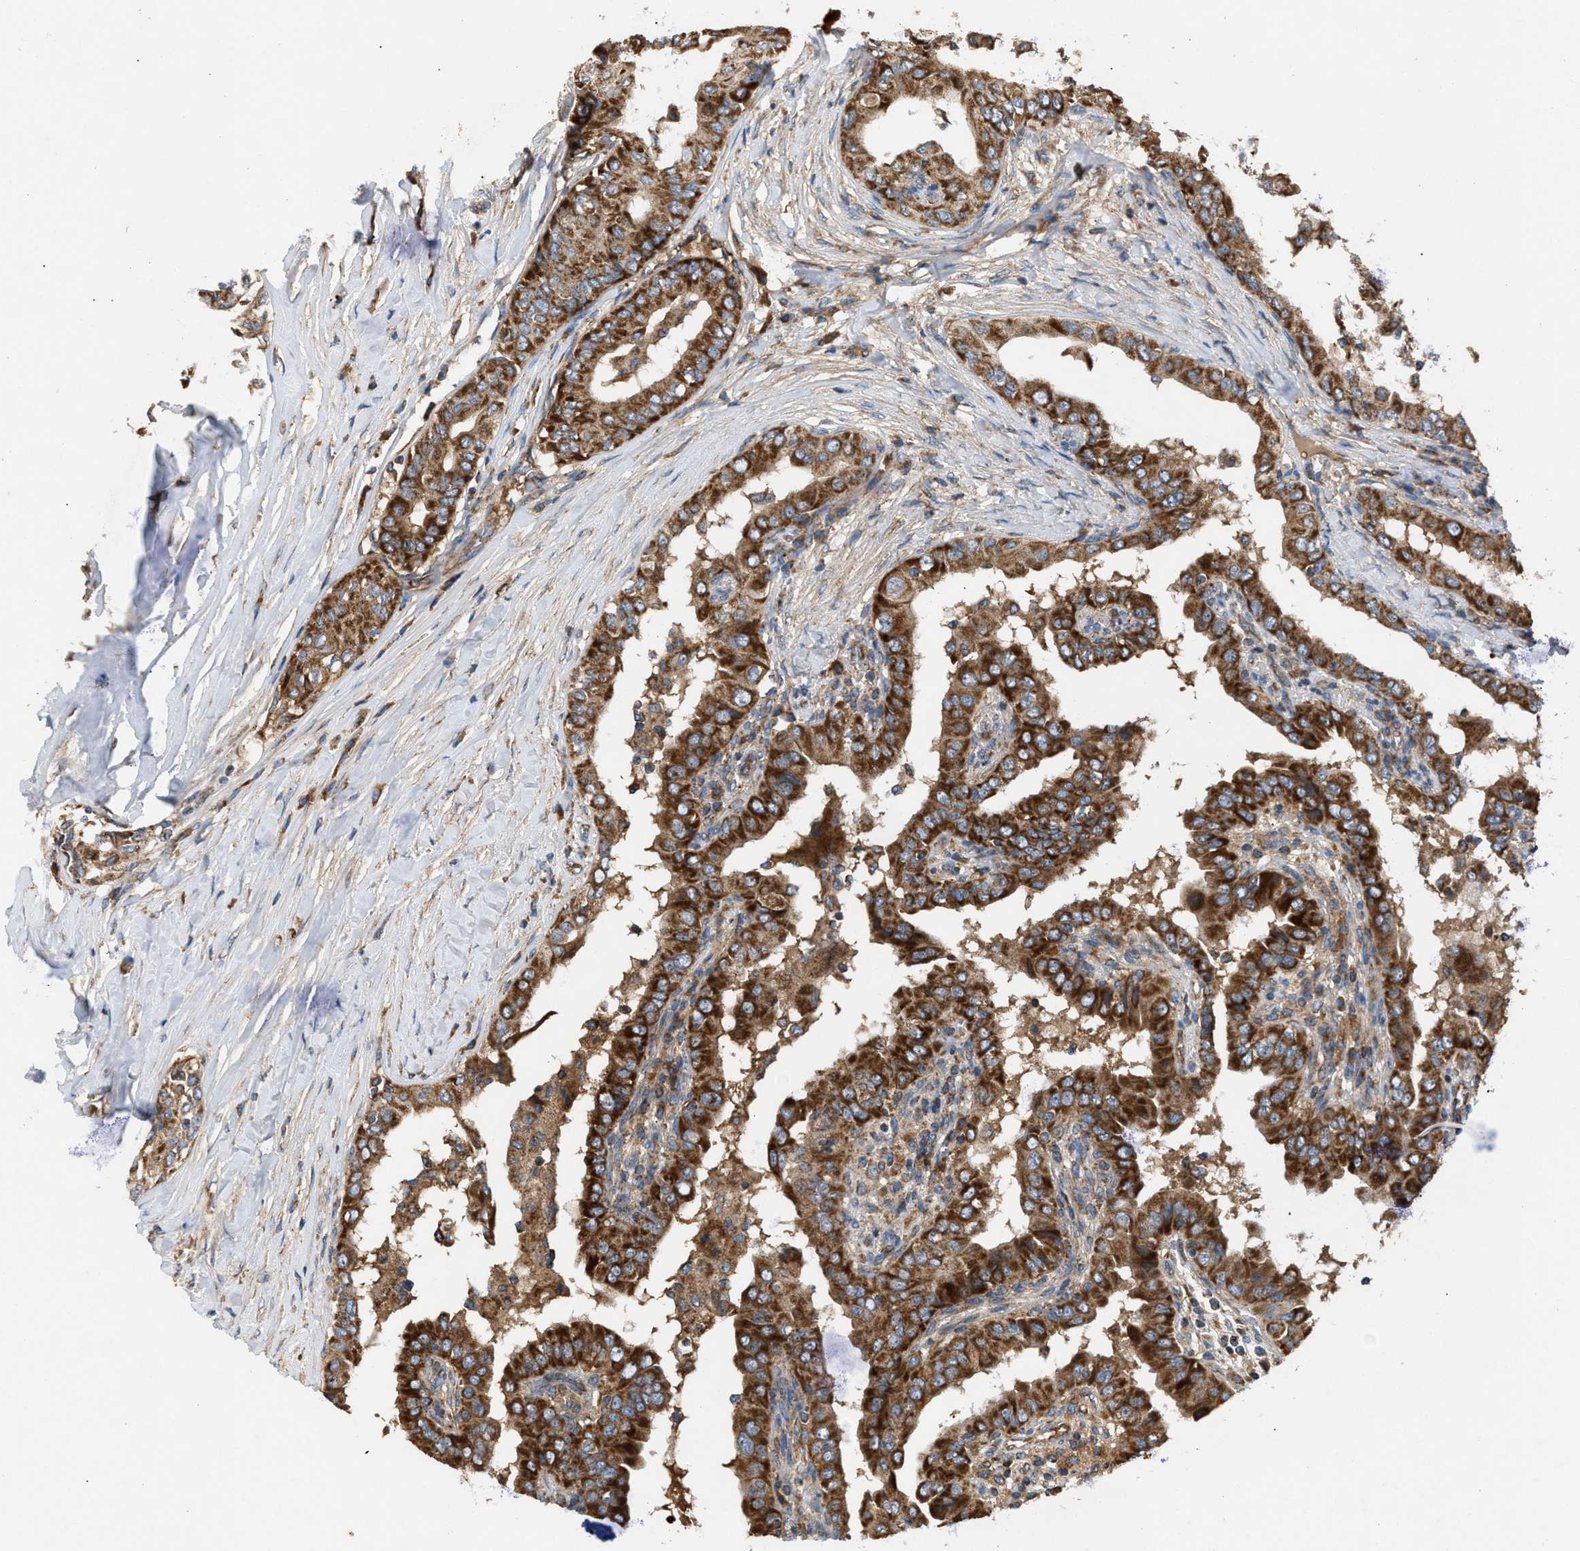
{"staining": {"intensity": "strong", "quantity": ">75%", "location": "cytoplasmic/membranous"}, "tissue": "thyroid cancer", "cell_type": "Tumor cells", "image_type": "cancer", "snomed": [{"axis": "morphology", "description": "Papillary adenocarcinoma, NOS"}, {"axis": "topography", "description": "Thyroid gland"}], "caption": "Immunohistochemical staining of human thyroid papillary adenocarcinoma exhibits strong cytoplasmic/membranous protein staining in about >75% of tumor cells.", "gene": "TACO1", "patient": {"sex": "male", "age": 33}}